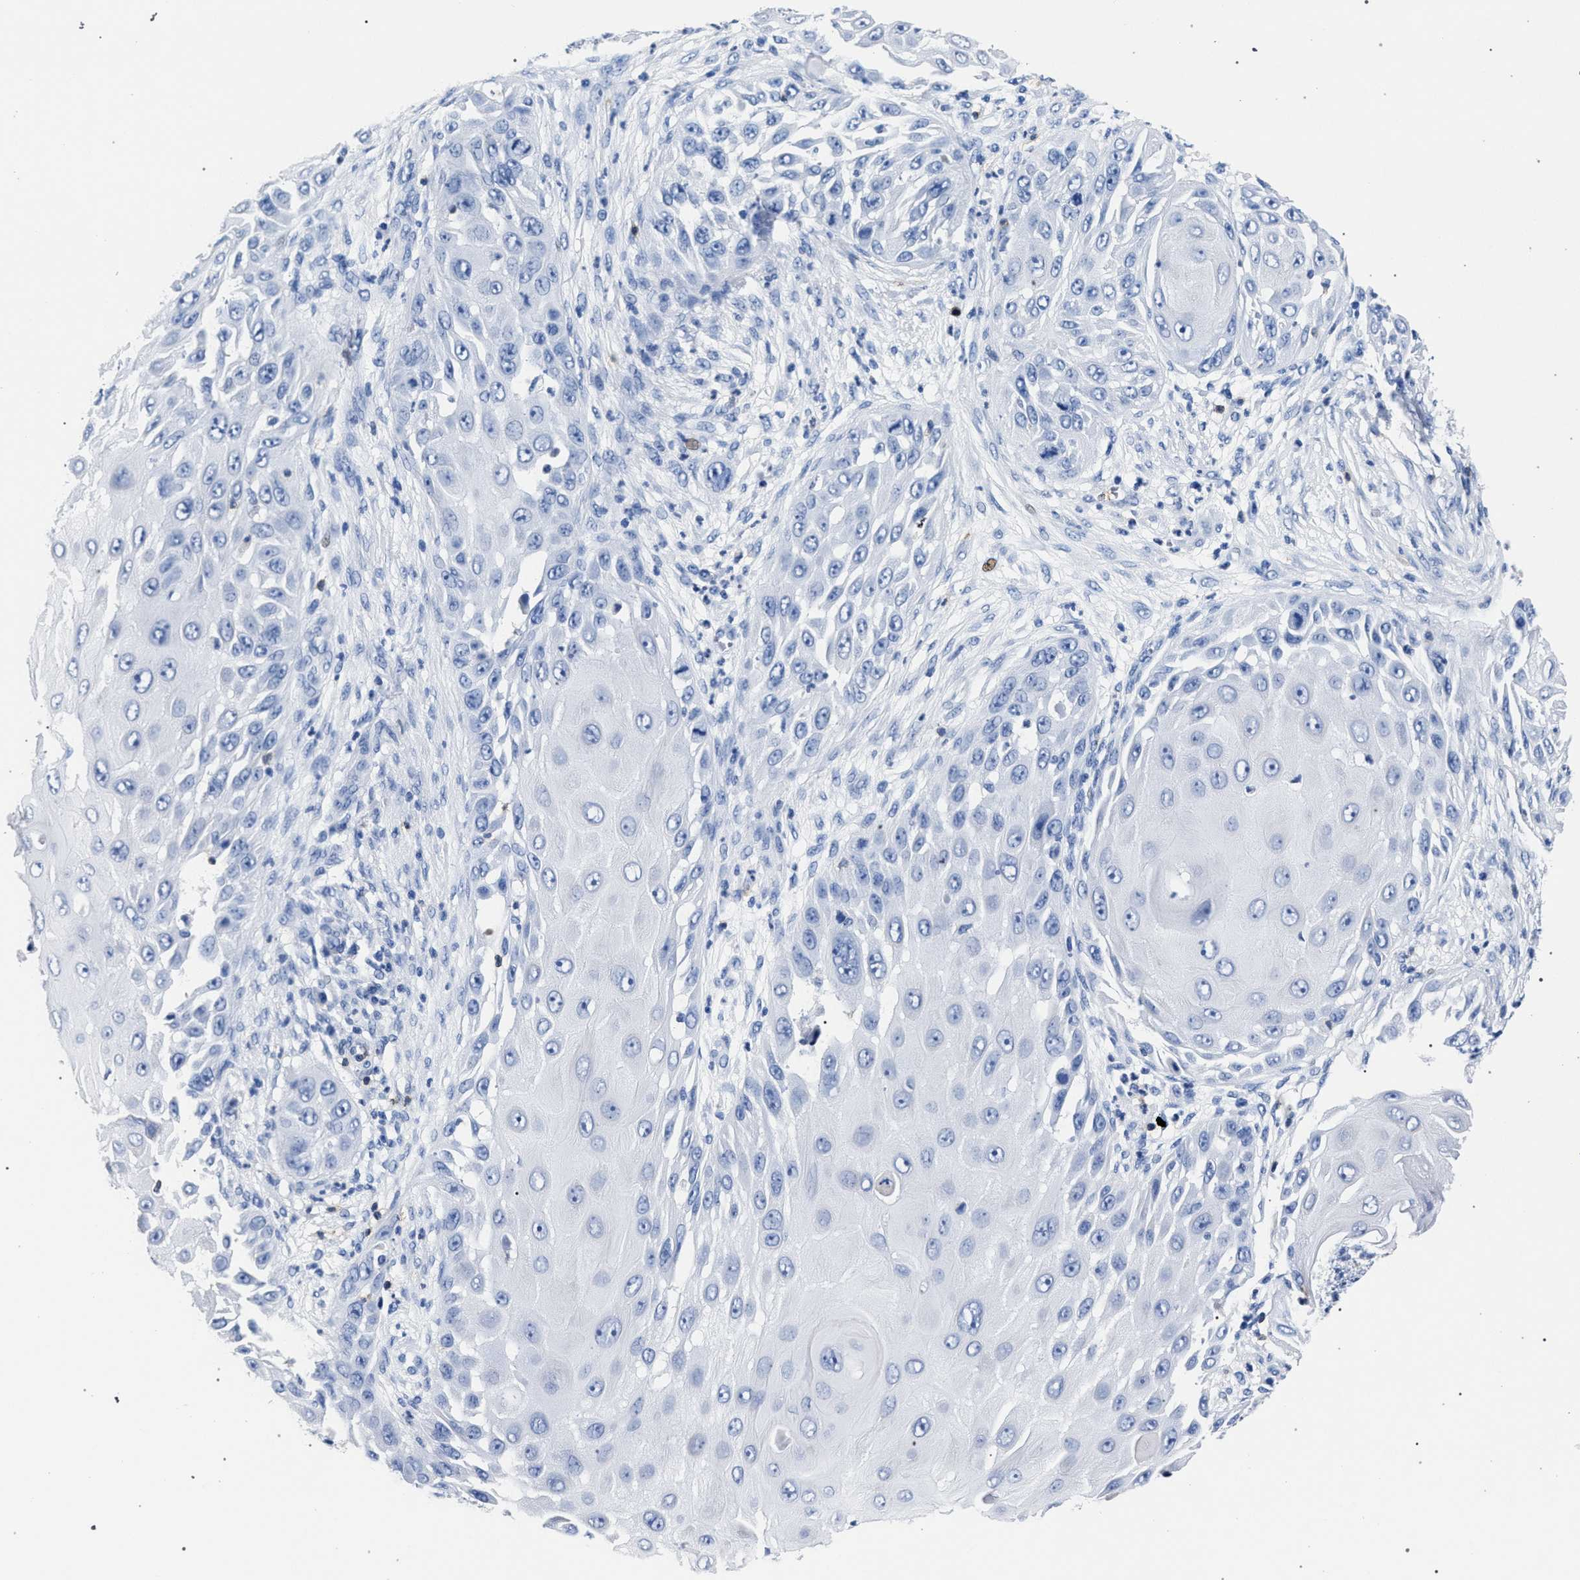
{"staining": {"intensity": "negative", "quantity": "none", "location": "none"}, "tissue": "skin cancer", "cell_type": "Tumor cells", "image_type": "cancer", "snomed": [{"axis": "morphology", "description": "Squamous cell carcinoma, NOS"}, {"axis": "topography", "description": "Skin"}], "caption": "Immunohistochemical staining of human skin cancer exhibits no significant staining in tumor cells.", "gene": "KLRK1", "patient": {"sex": "female", "age": 44}}